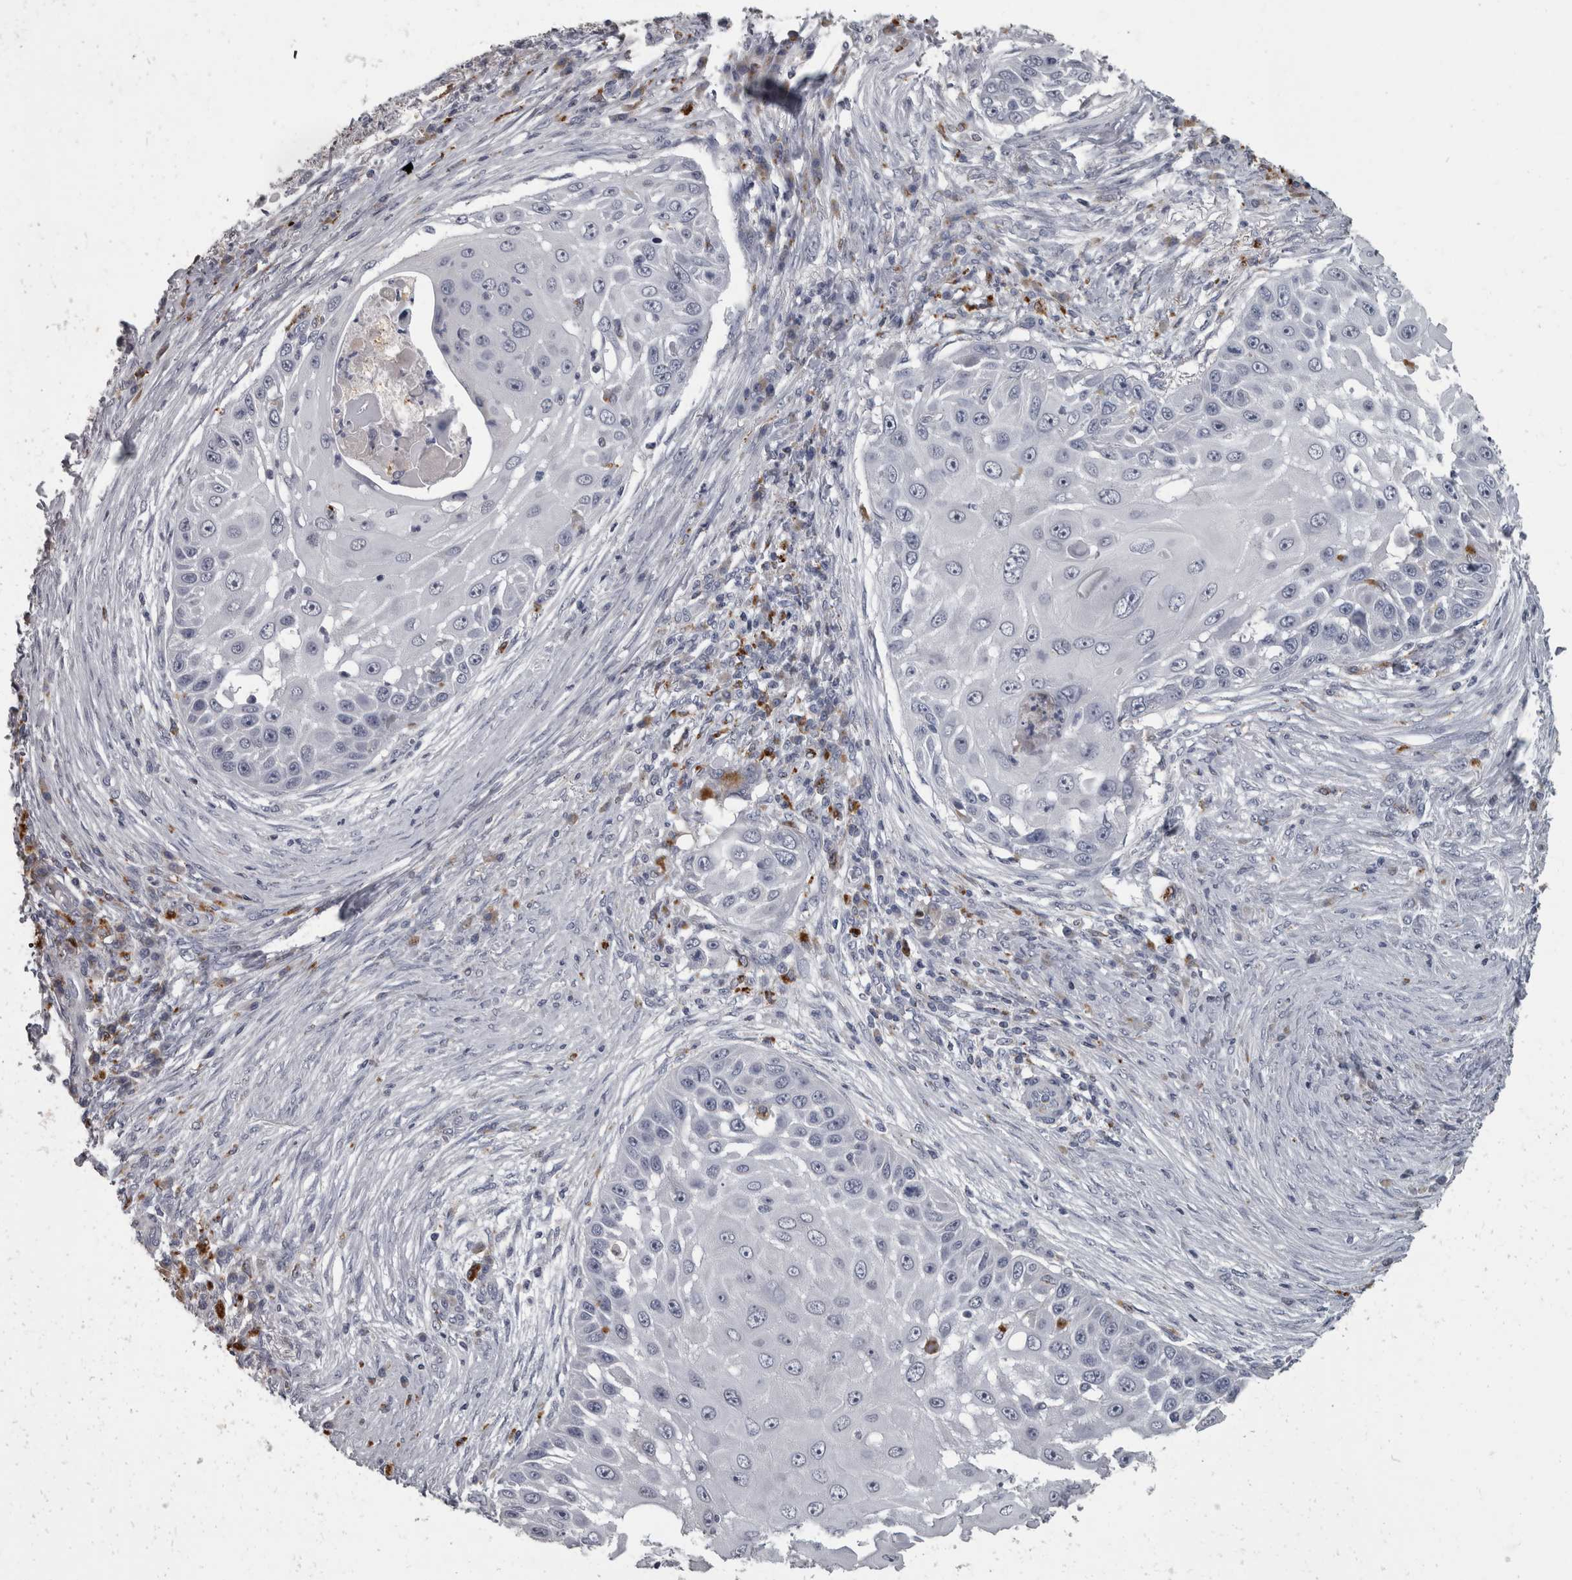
{"staining": {"intensity": "negative", "quantity": "none", "location": "none"}, "tissue": "skin cancer", "cell_type": "Tumor cells", "image_type": "cancer", "snomed": [{"axis": "morphology", "description": "Squamous cell carcinoma, NOS"}, {"axis": "topography", "description": "Skin"}], "caption": "DAB (3,3'-diaminobenzidine) immunohistochemical staining of skin cancer (squamous cell carcinoma) displays no significant positivity in tumor cells.", "gene": "NAAA", "patient": {"sex": "female", "age": 44}}